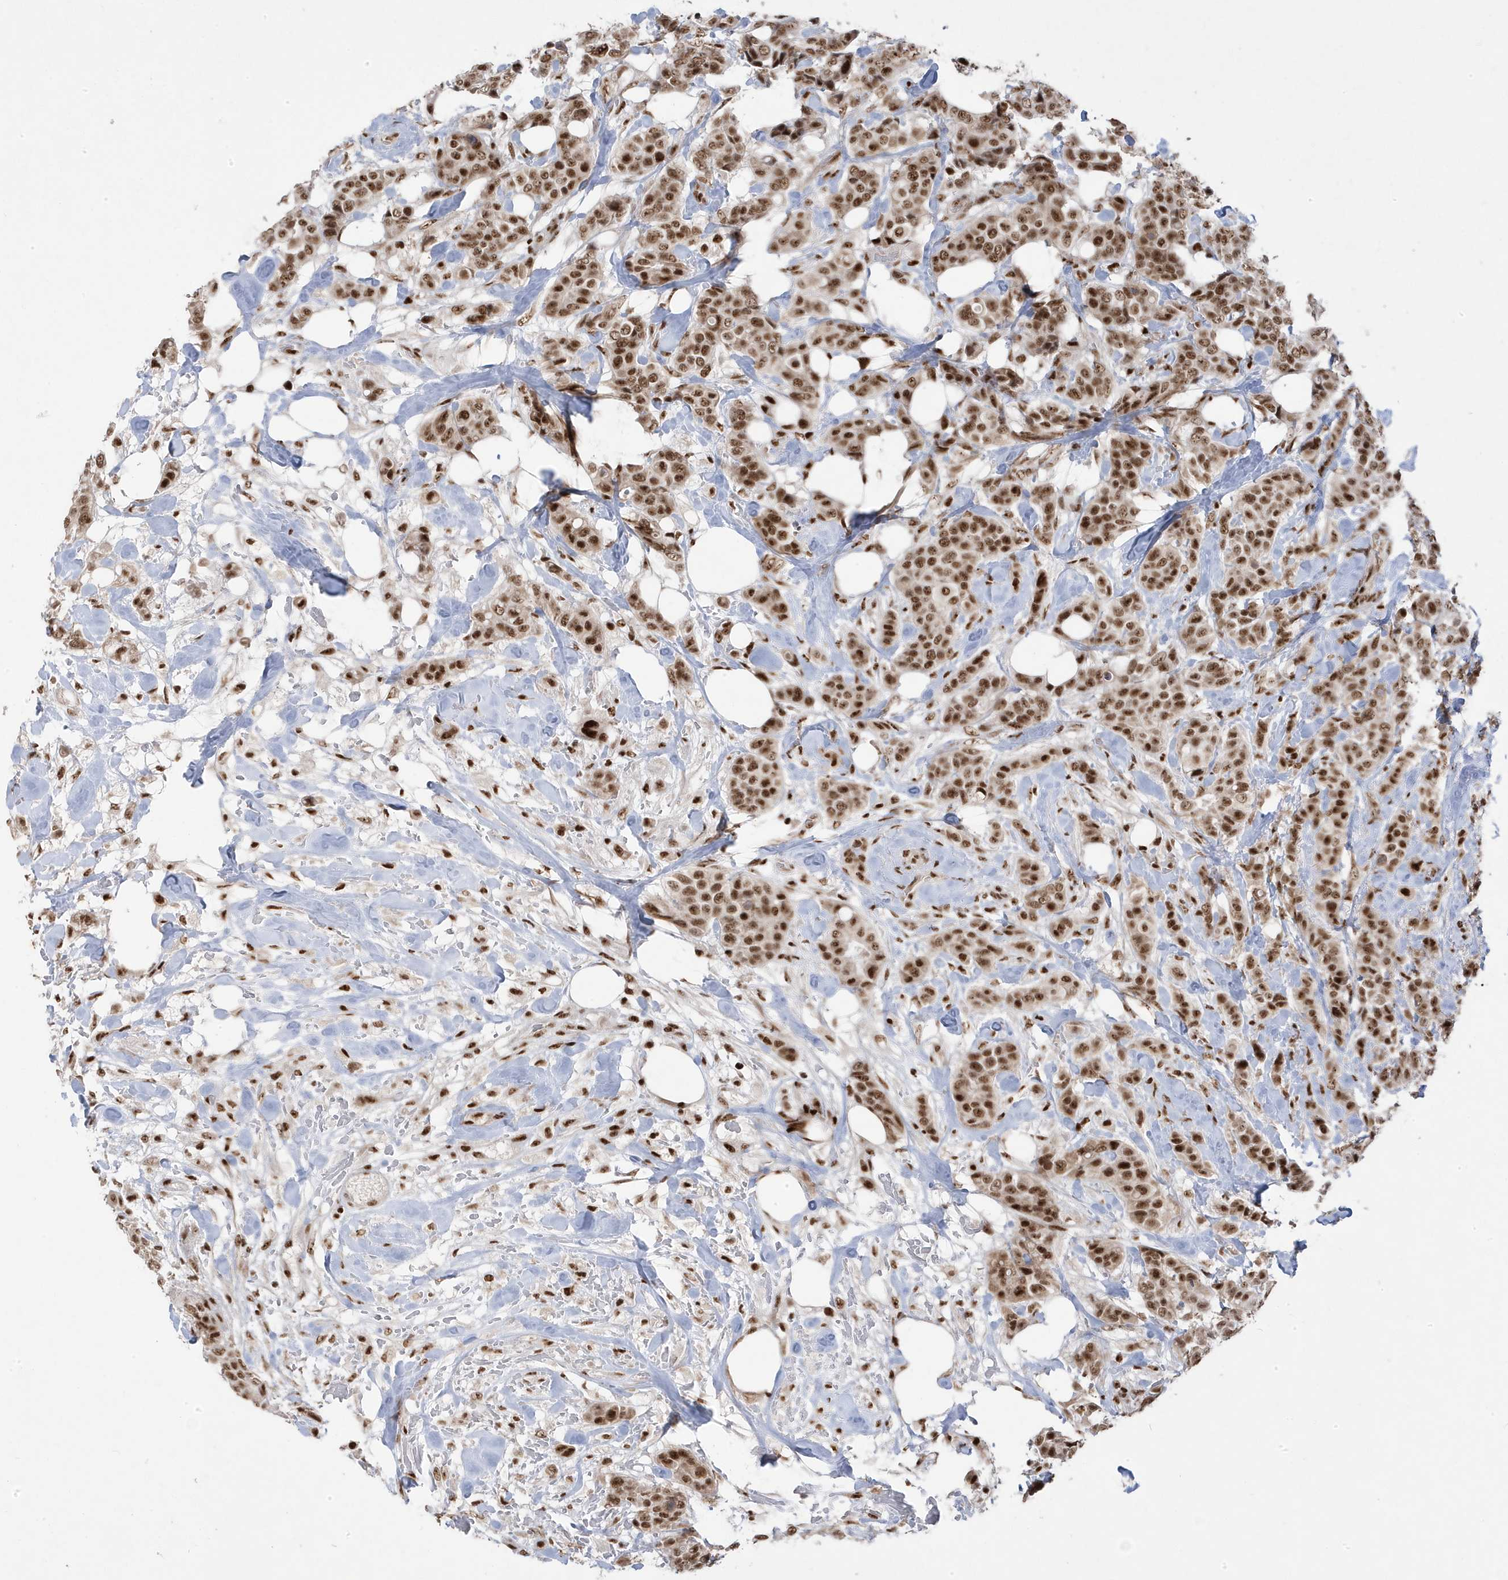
{"staining": {"intensity": "moderate", "quantity": ">75%", "location": "nuclear"}, "tissue": "breast cancer", "cell_type": "Tumor cells", "image_type": "cancer", "snomed": [{"axis": "morphology", "description": "Lobular carcinoma"}, {"axis": "topography", "description": "Breast"}], "caption": "Immunohistochemistry (IHC) of human breast cancer (lobular carcinoma) shows medium levels of moderate nuclear expression in about >75% of tumor cells. (Brightfield microscopy of DAB IHC at high magnification).", "gene": "MTREX", "patient": {"sex": "female", "age": 51}}